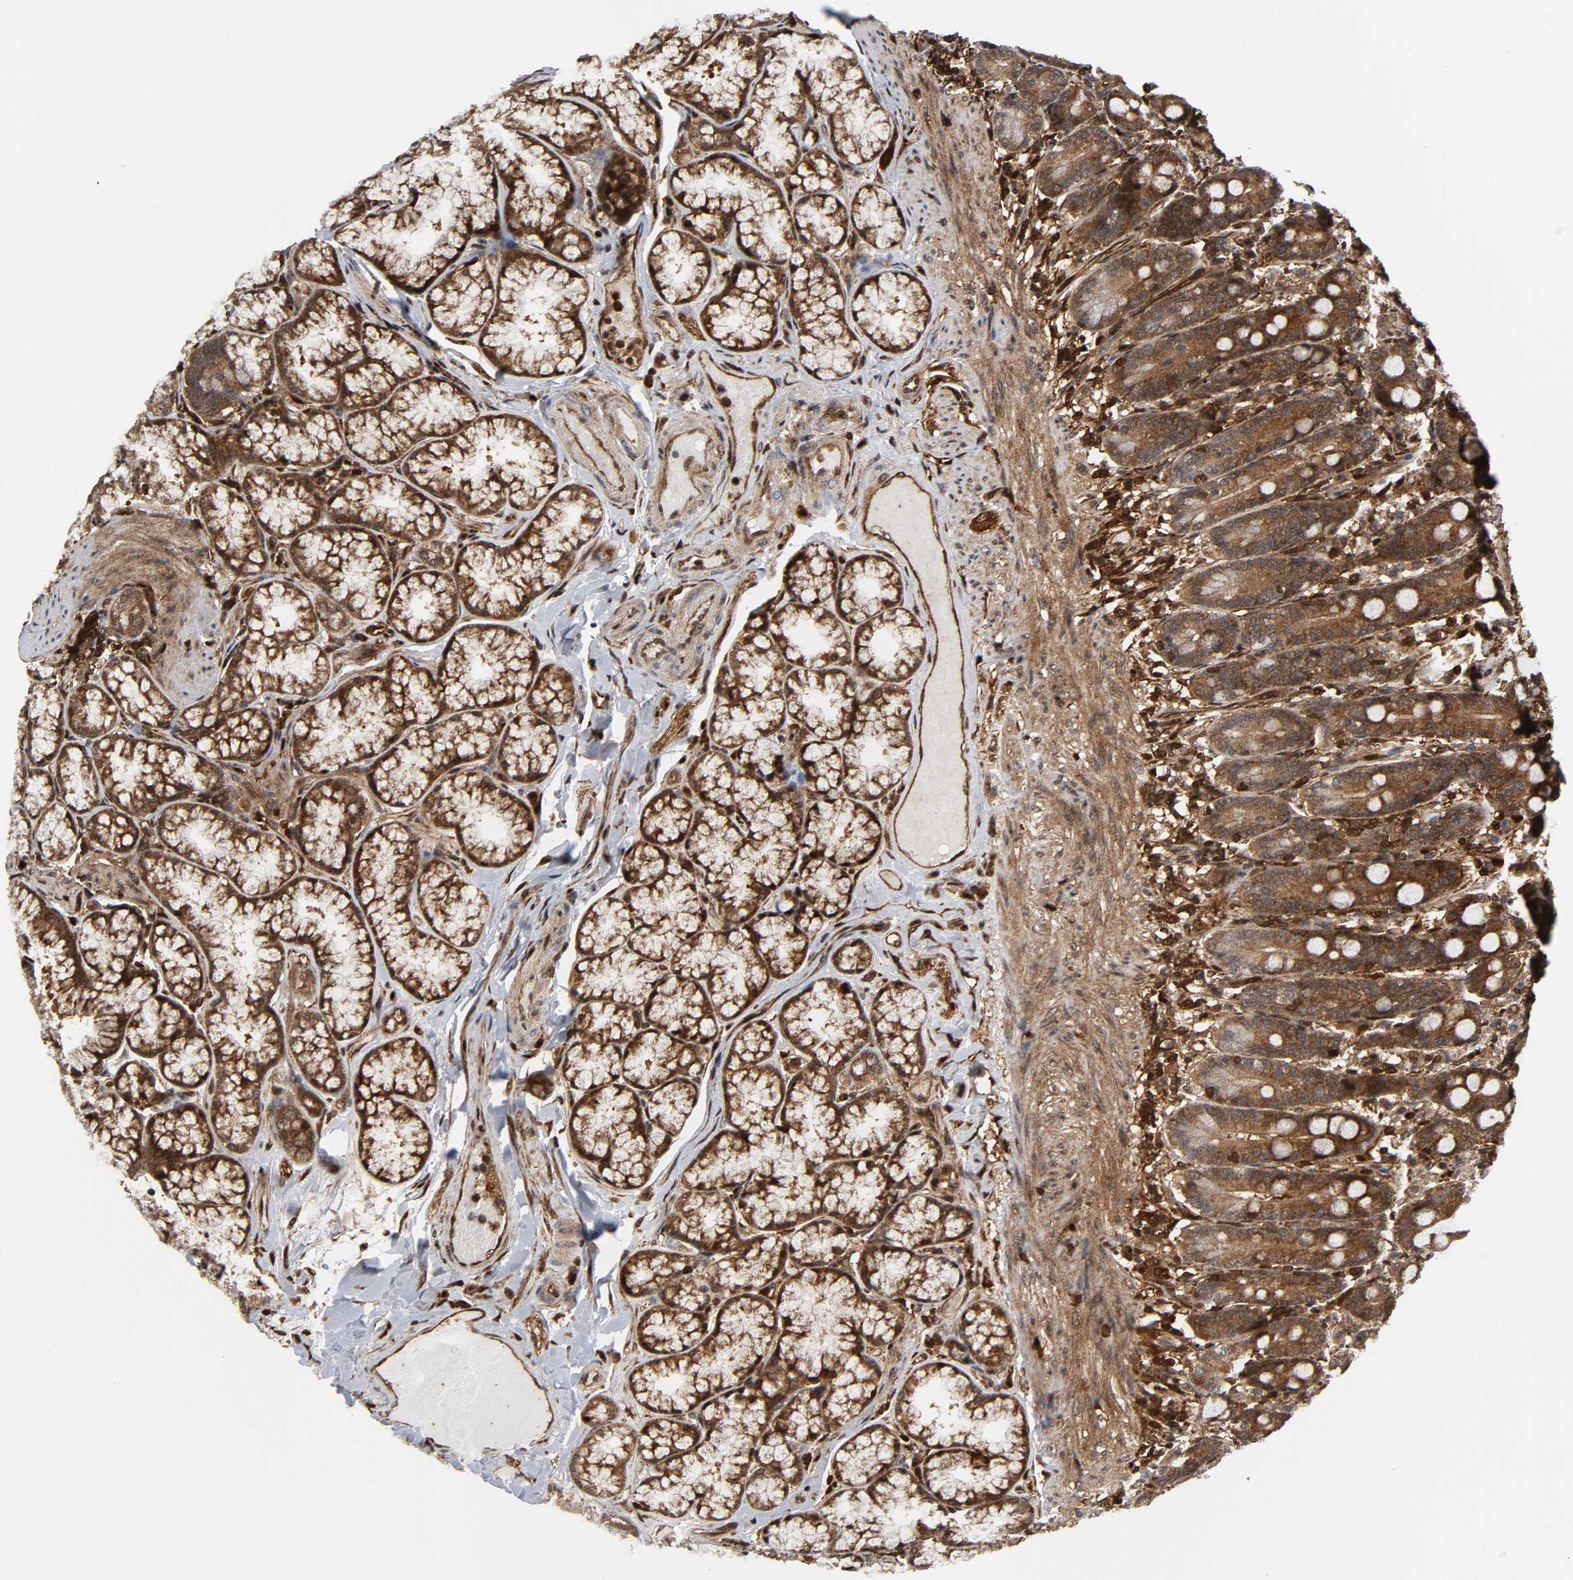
{"staining": {"intensity": "strong", "quantity": ">75%", "location": "cytoplasmic/membranous"}, "tissue": "duodenum", "cell_type": "Glandular cells", "image_type": "normal", "snomed": [{"axis": "morphology", "description": "Normal tissue, NOS"}, {"axis": "topography", "description": "Duodenum"}], "caption": "DAB immunohistochemical staining of normal human duodenum demonstrates strong cytoplasmic/membranous protein positivity in approximately >75% of glandular cells. (Stains: DAB in brown, nuclei in blue, Microscopy: brightfield microscopy at high magnification).", "gene": "MAPK1", "patient": {"sex": "female", "age": 64}}